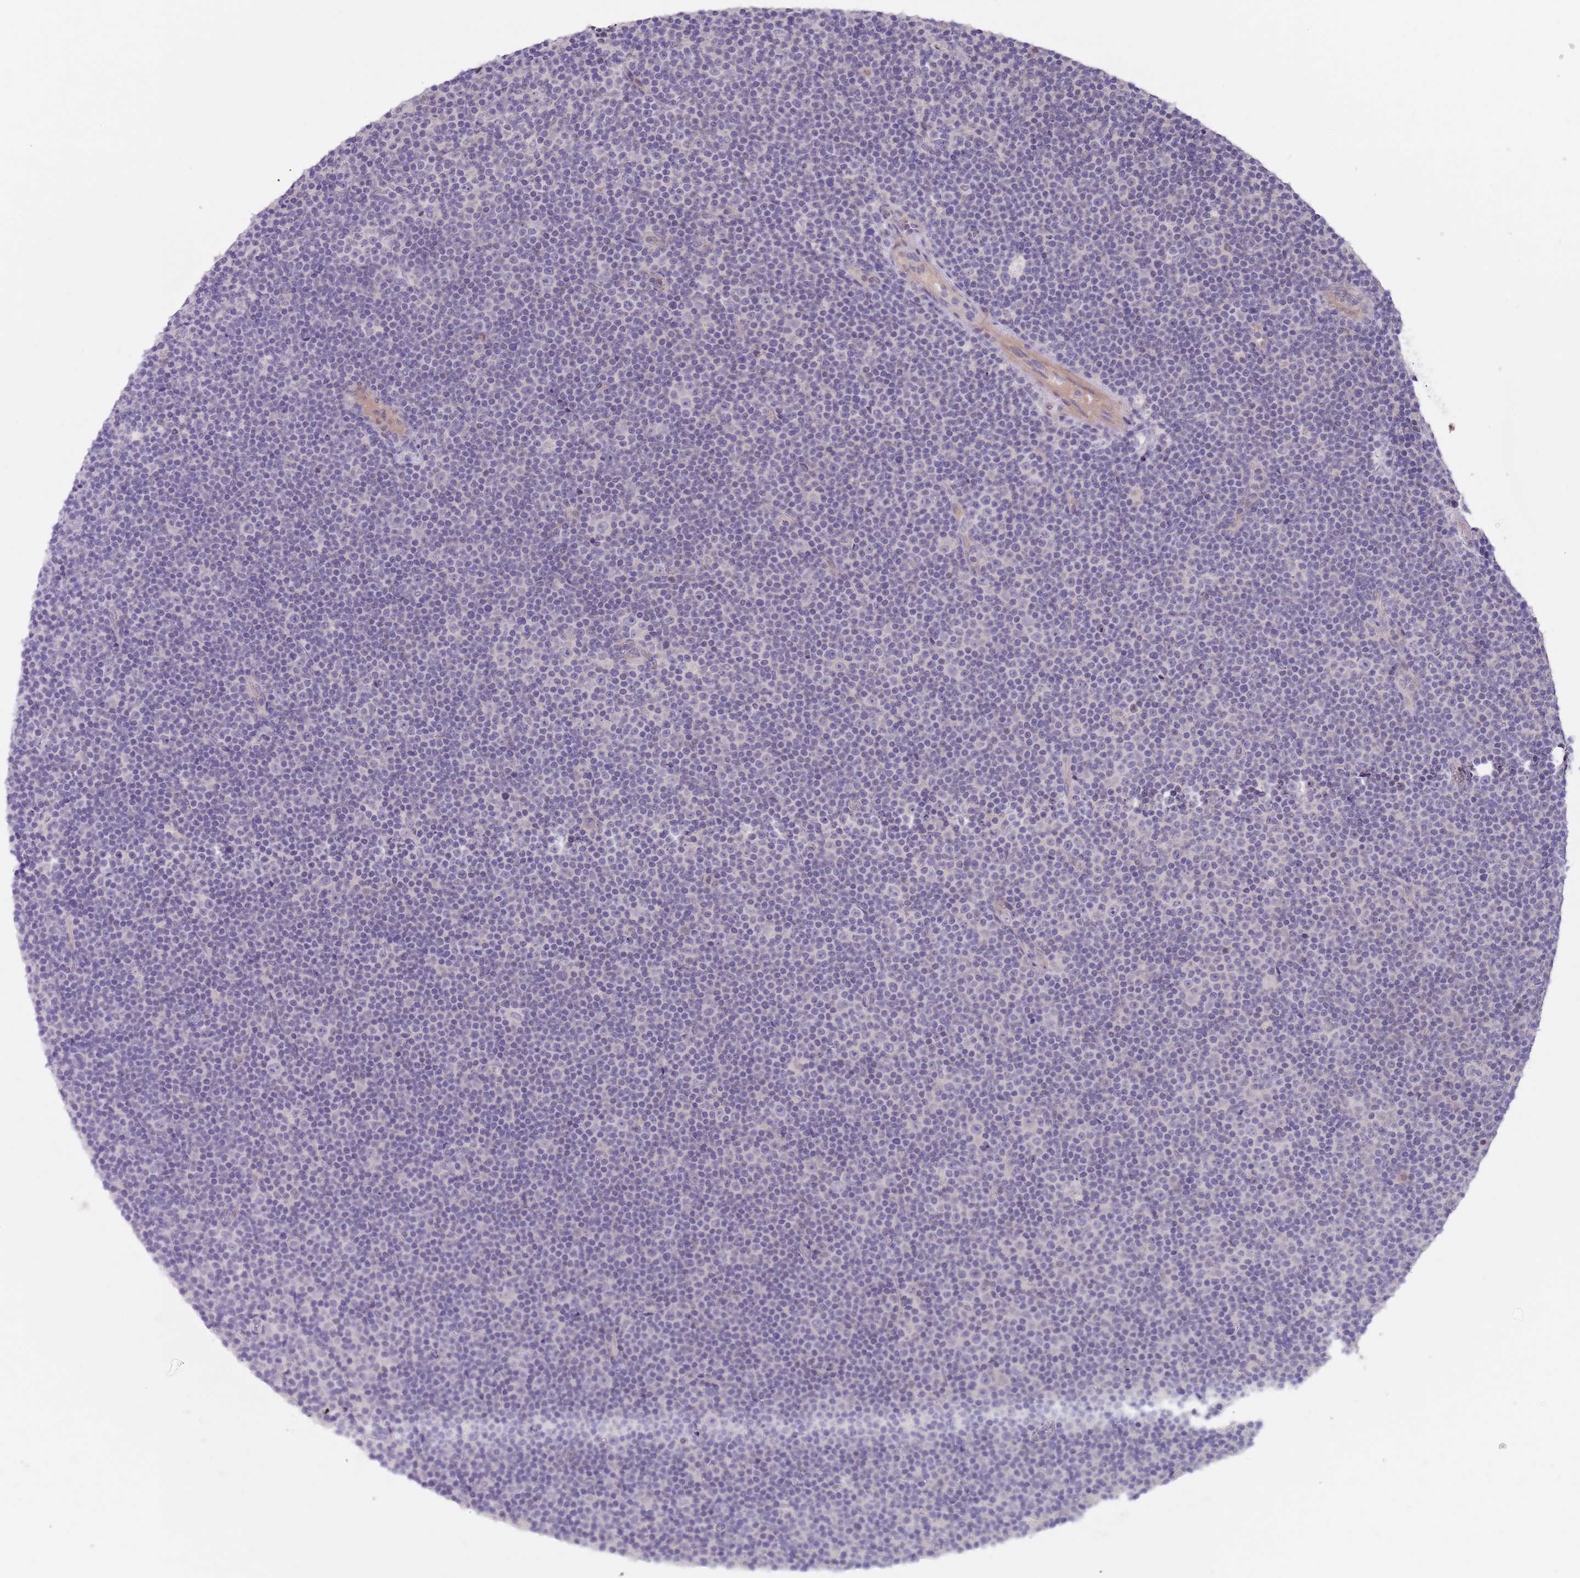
{"staining": {"intensity": "negative", "quantity": "none", "location": "none"}, "tissue": "lymphoma", "cell_type": "Tumor cells", "image_type": "cancer", "snomed": [{"axis": "morphology", "description": "Malignant lymphoma, non-Hodgkin's type, Low grade"}, {"axis": "topography", "description": "Lymph node"}], "caption": "Immunohistochemistry histopathology image of neoplastic tissue: low-grade malignant lymphoma, non-Hodgkin's type stained with DAB reveals no significant protein positivity in tumor cells.", "gene": "PRAC1", "patient": {"sex": "female", "age": 67}}